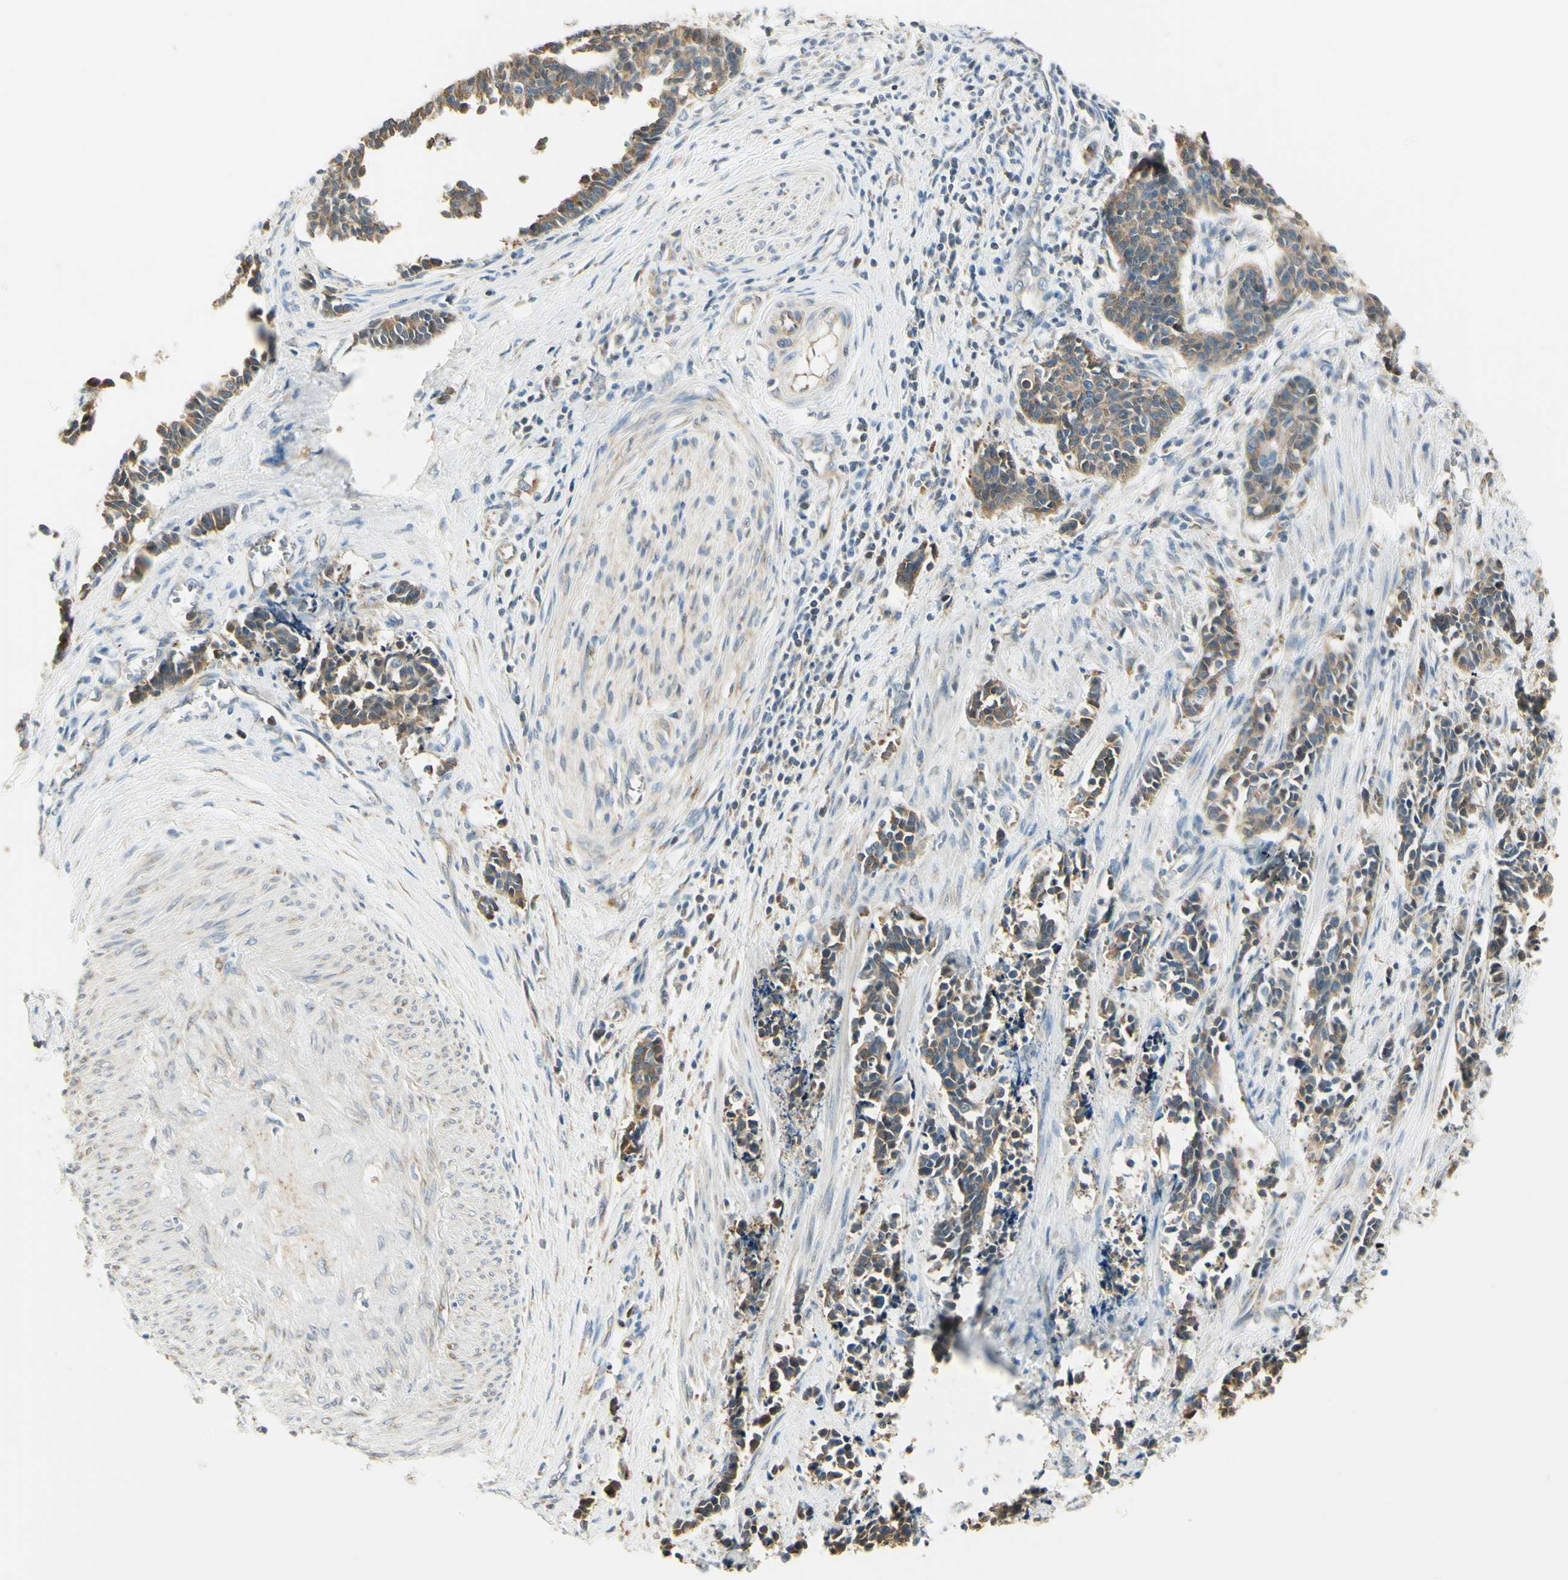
{"staining": {"intensity": "moderate", "quantity": "25%-75%", "location": "cytoplasmic/membranous"}, "tissue": "cervical cancer", "cell_type": "Tumor cells", "image_type": "cancer", "snomed": [{"axis": "morphology", "description": "Squamous cell carcinoma, NOS"}, {"axis": "topography", "description": "Cervix"}], "caption": "A brown stain labels moderate cytoplasmic/membranous expression of a protein in cervical squamous cell carcinoma tumor cells.", "gene": "IGDCC4", "patient": {"sex": "female", "age": 35}}